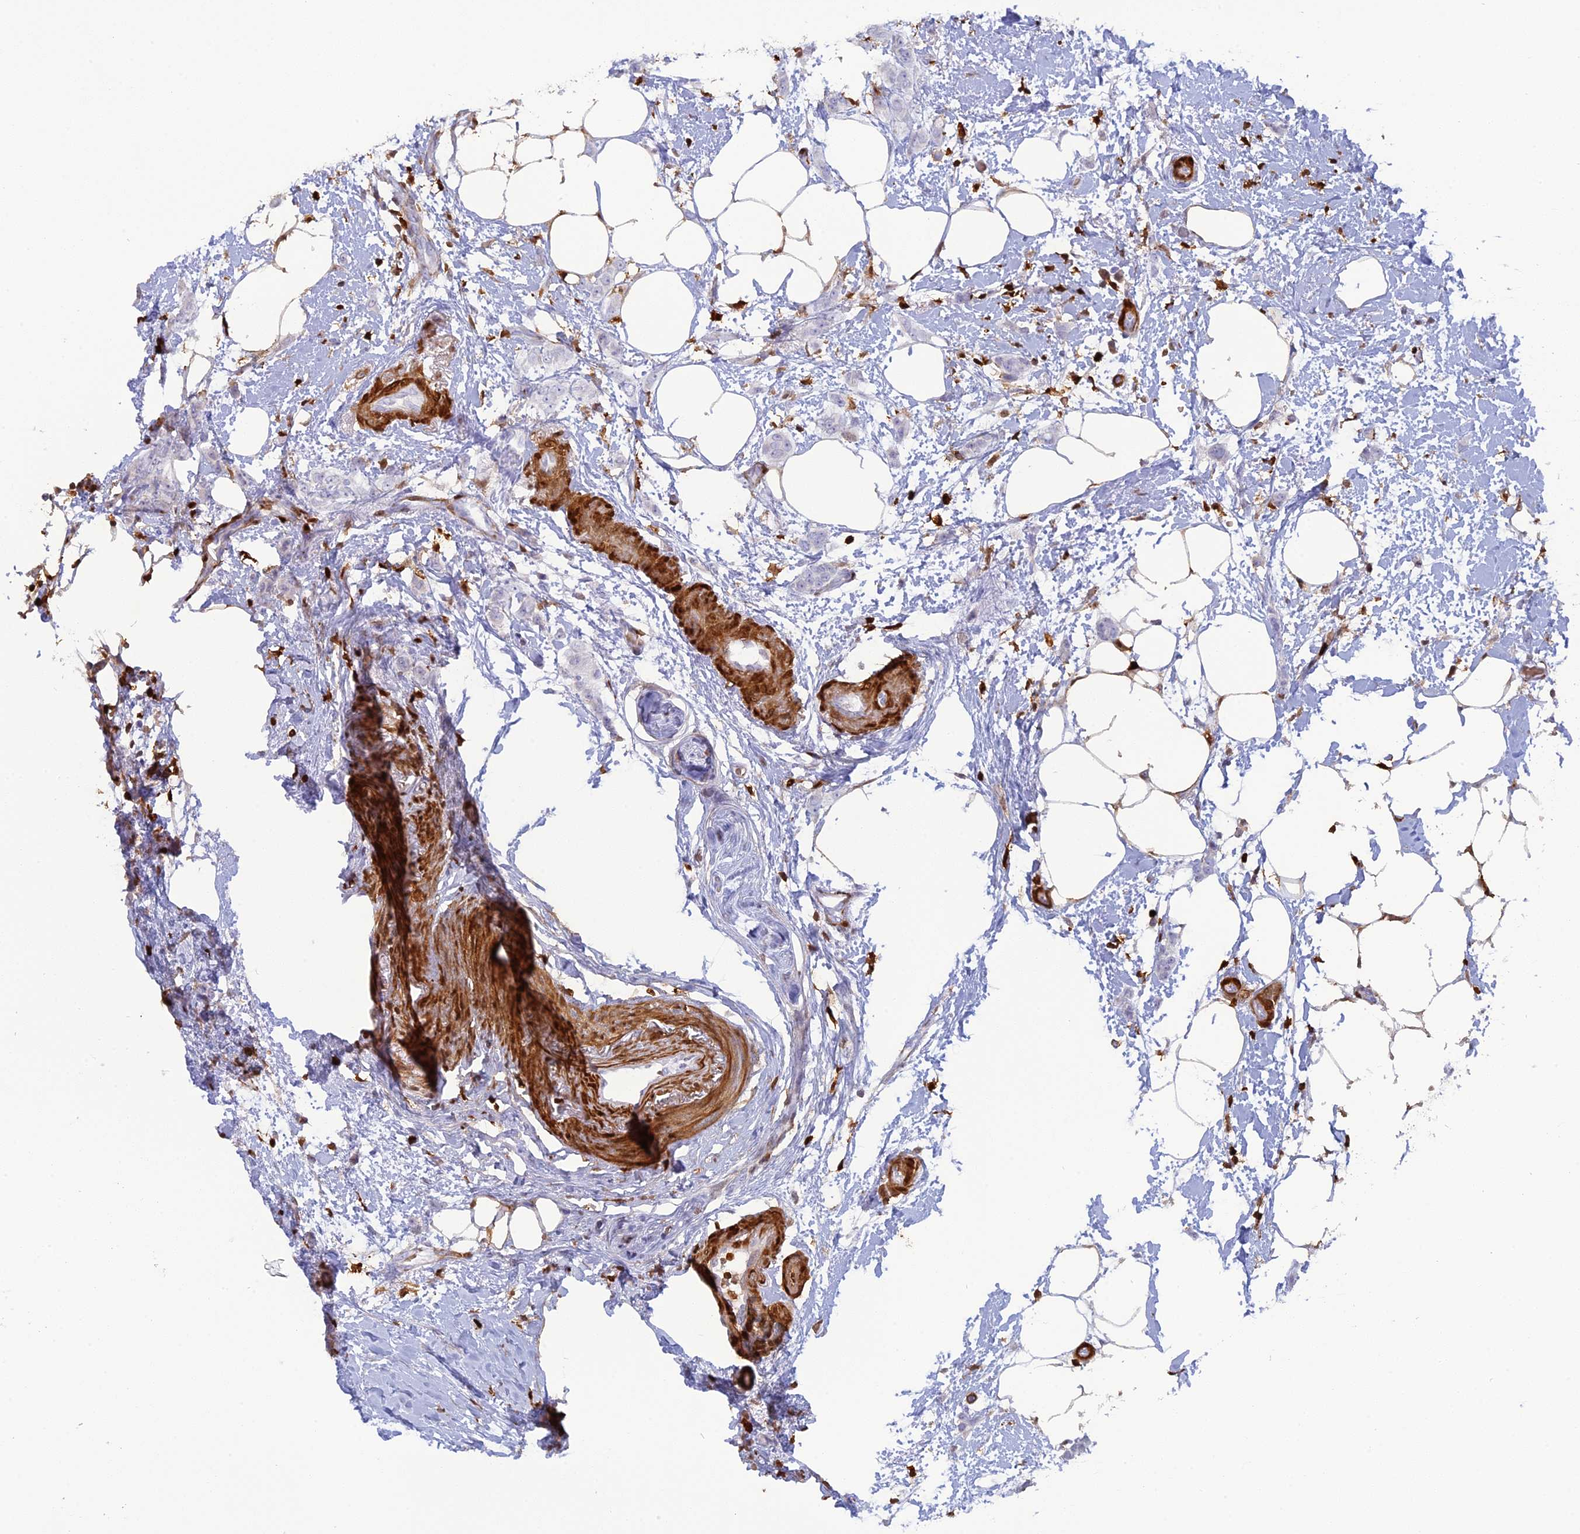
{"staining": {"intensity": "negative", "quantity": "none", "location": "none"}, "tissue": "breast cancer", "cell_type": "Tumor cells", "image_type": "cancer", "snomed": [{"axis": "morphology", "description": "Duct carcinoma"}, {"axis": "topography", "description": "Breast"}], "caption": "The photomicrograph displays no significant staining in tumor cells of breast cancer (intraductal carcinoma).", "gene": "PGBD4", "patient": {"sex": "female", "age": 72}}